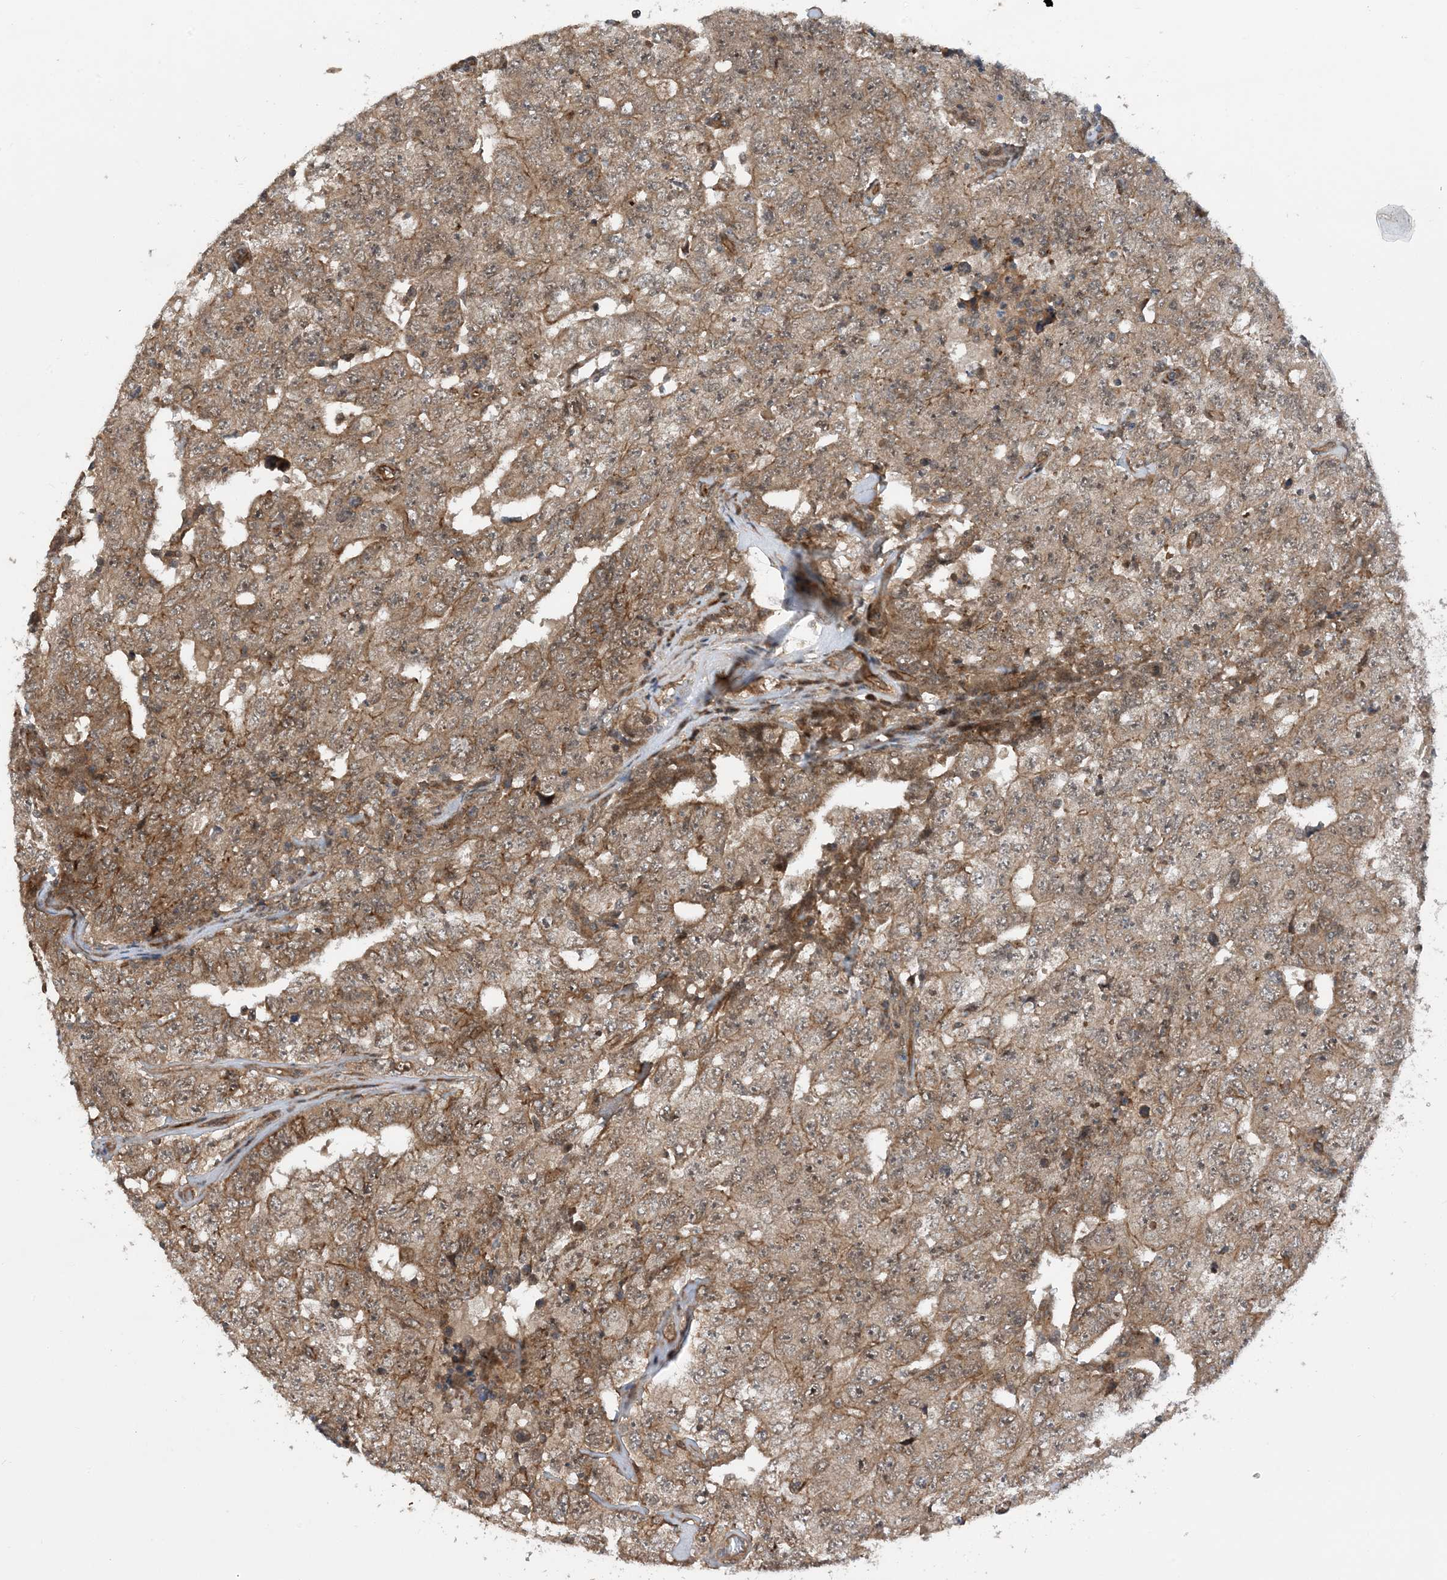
{"staining": {"intensity": "moderate", "quantity": ">75%", "location": "cytoplasmic/membranous"}, "tissue": "testis cancer", "cell_type": "Tumor cells", "image_type": "cancer", "snomed": [{"axis": "morphology", "description": "Carcinoma, Embryonal, NOS"}, {"axis": "topography", "description": "Testis"}], "caption": "Testis cancer tissue reveals moderate cytoplasmic/membranous staining in about >75% of tumor cells, visualized by immunohistochemistry. (DAB IHC with brightfield microscopy, high magnification).", "gene": "HEMK1", "patient": {"sex": "male", "age": 26}}